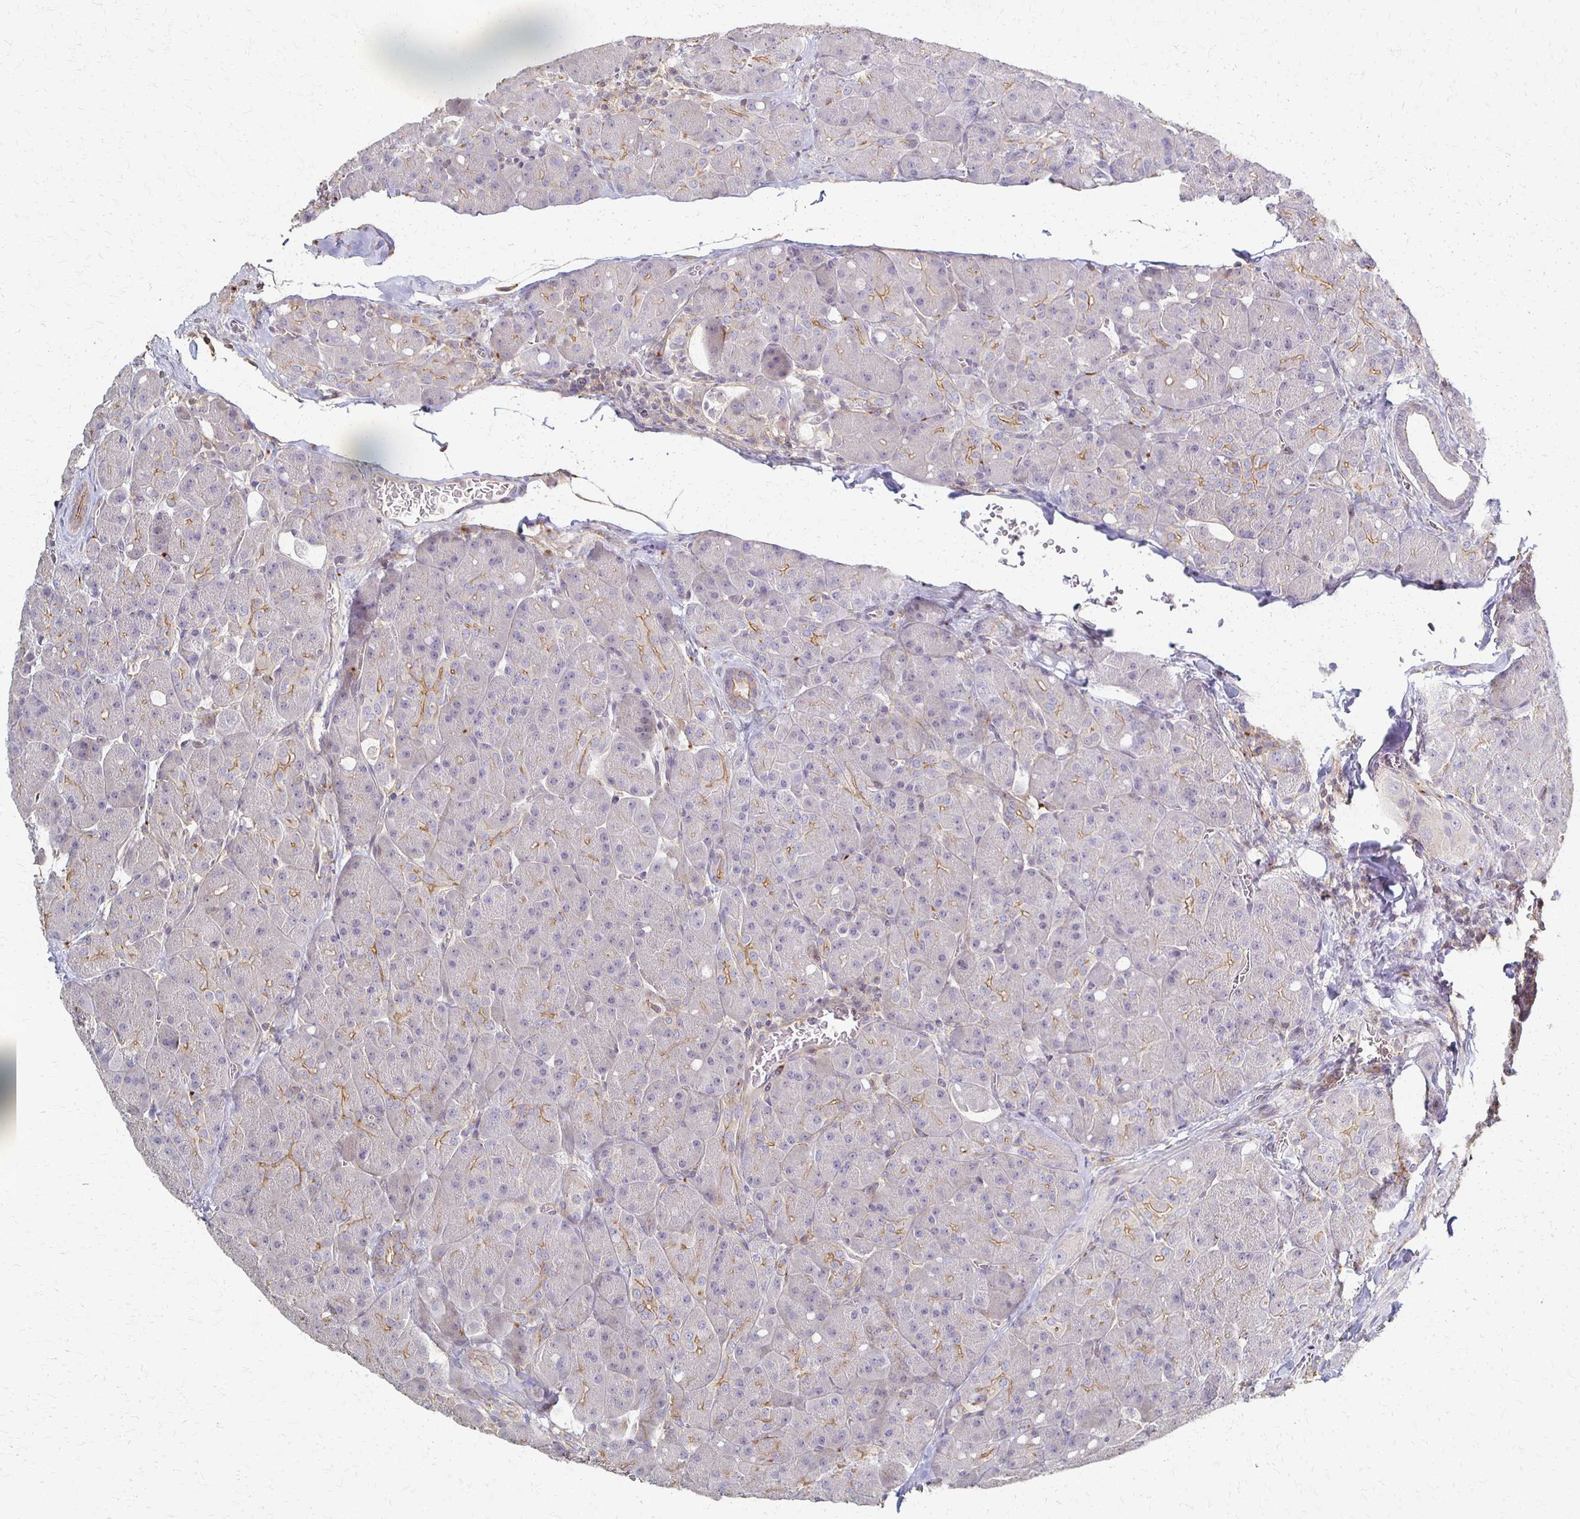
{"staining": {"intensity": "weak", "quantity": "25%-75%", "location": "cytoplasmic/membranous"}, "tissue": "pancreas", "cell_type": "Exocrine glandular cells", "image_type": "normal", "snomed": [{"axis": "morphology", "description": "Normal tissue, NOS"}, {"axis": "topography", "description": "Pancreas"}], "caption": "Immunohistochemistry (IHC) staining of benign pancreas, which displays low levels of weak cytoplasmic/membranous positivity in approximately 25%-75% of exocrine glandular cells indicating weak cytoplasmic/membranous protein staining. The staining was performed using DAB (brown) for protein detection and nuclei were counterstained in hematoxylin (blue).", "gene": "C1QTNF7", "patient": {"sex": "male", "age": 55}}